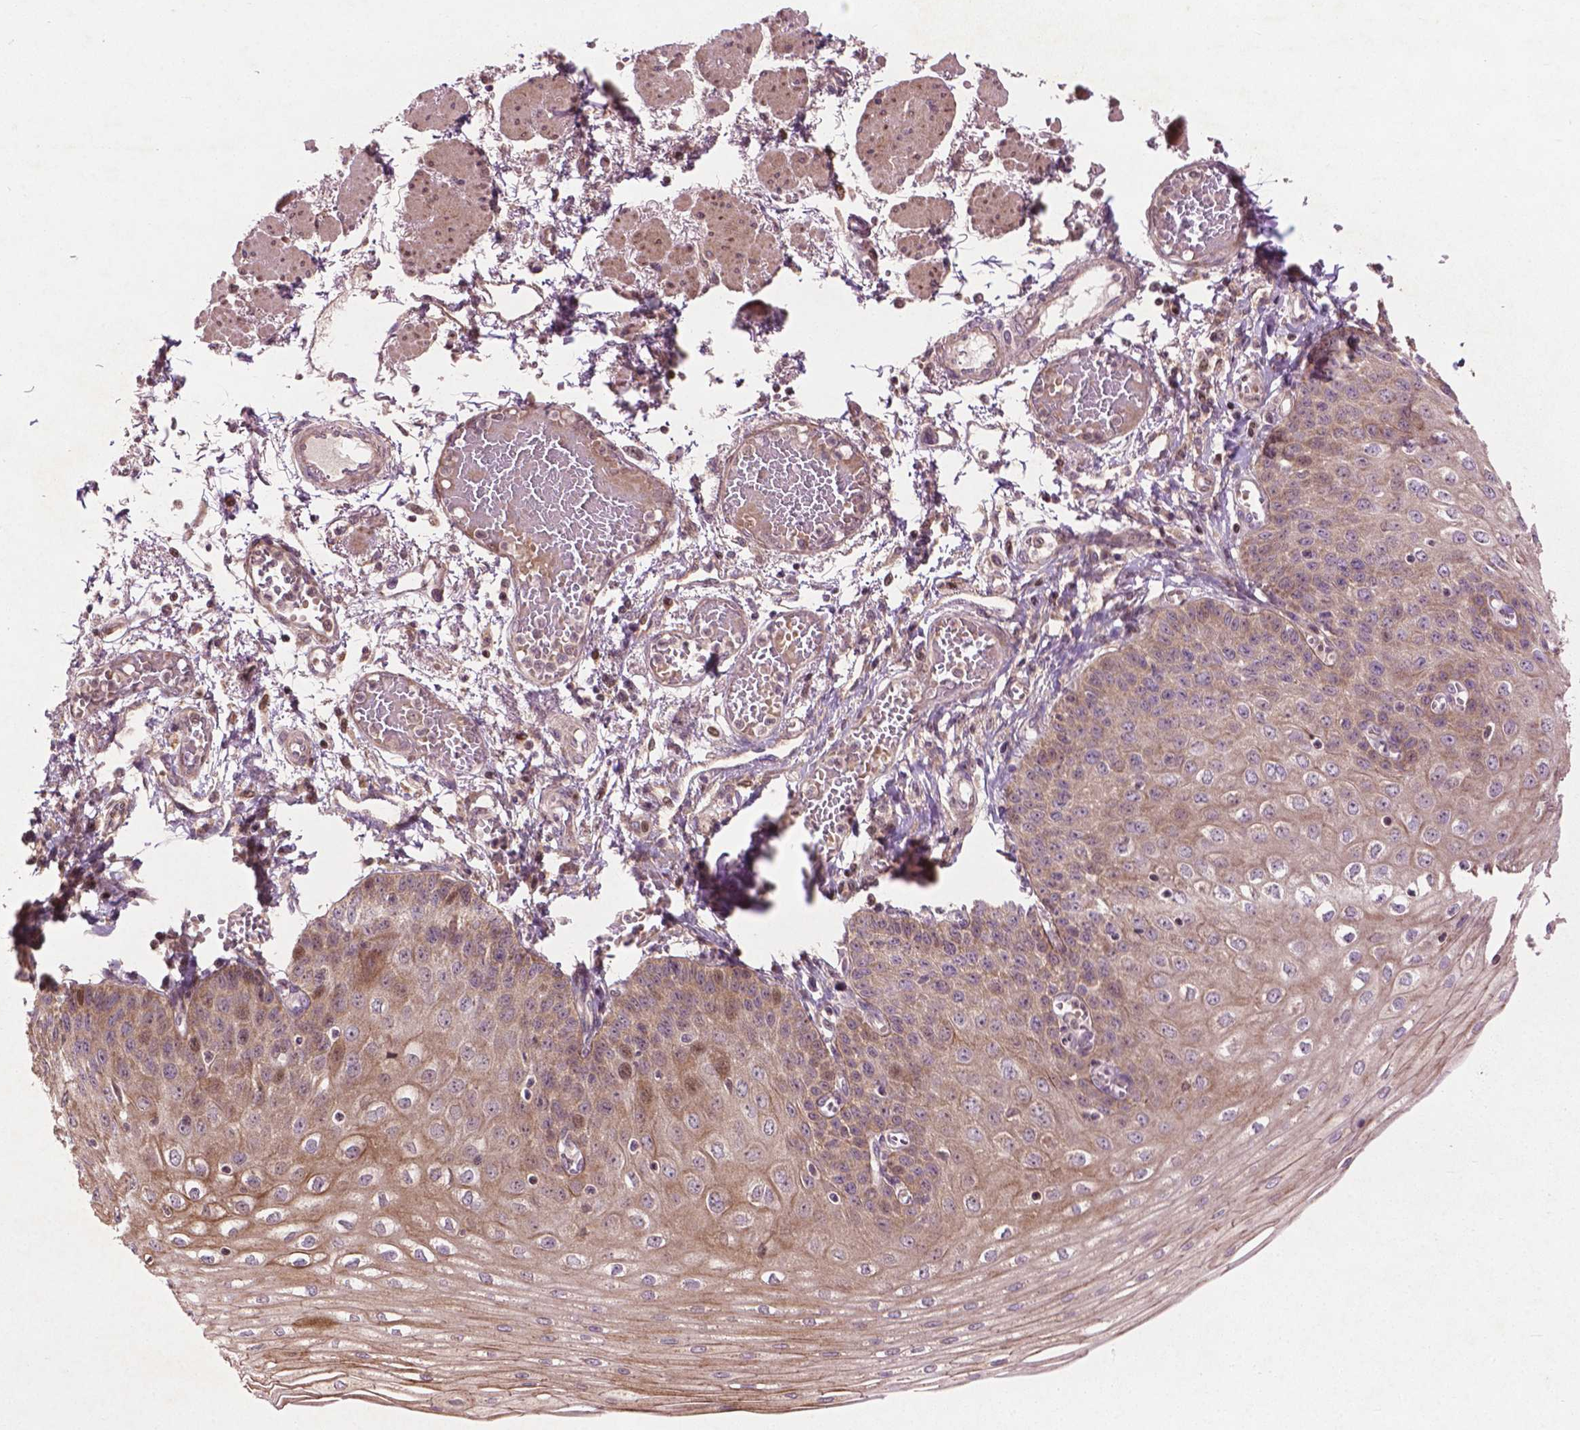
{"staining": {"intensity": "moderate", "quantity": ">75%", "location": "cytoplasmic/membranous"}, "tissue": "esophagus", "cell_type": "Squamous epithelial cells", "image_type": "normal", "snomed": [{"axis": "morphology", "description": "Normal tissue, NOS"}, {"axis": "morphology", "description": "Adenocarcinoma, NOS"}, {"axis": "topography", "description": "Esophagus"}], "caption": "Human esophagus stained with a brown dye demonstrates moderate cytoplasmic/membranous positive expression in approximately >75% of squamous epithelial cells.", "gene": "B3GALNT2", "patient": {"sex": "male", "age": 81}}